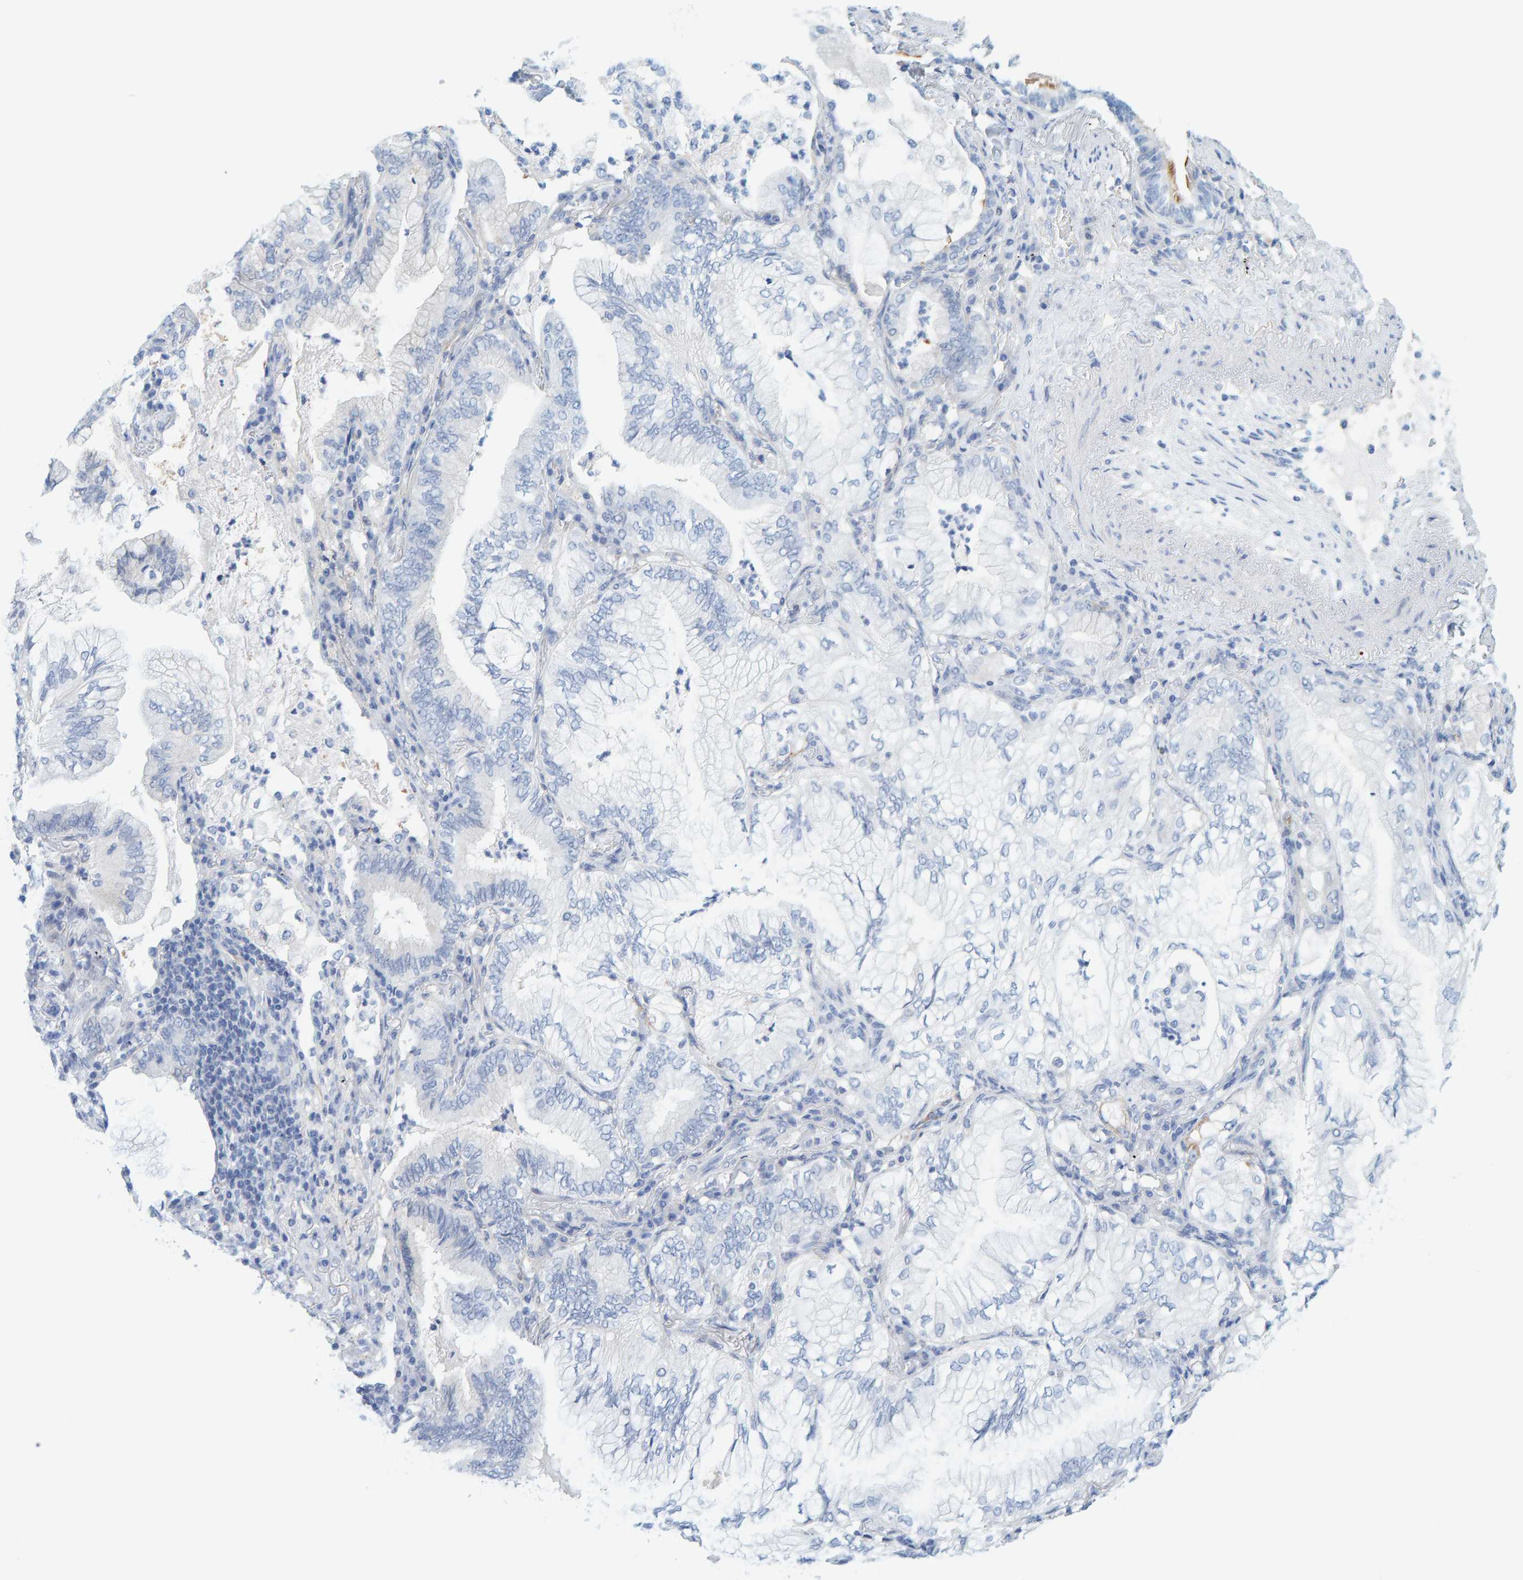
{"staining": {"intensity": "negative", "quantity": "none", "location": "none"}, "tissue": "lung cancer", "cell_type": "Tumor cells", "image_type": "cancer", "snomed": [{"axis": "morphology", "description": "Adenocarcinoma, NOS"}, {"axis": "topography", "description": "Lung"}], "caption": "The IHC histopathology image has no significant positivity in tumor cells of lung adenocarcinoma tissue.", "gene": "KLHL11", "patient": {"sex": "female", "age": 70}}